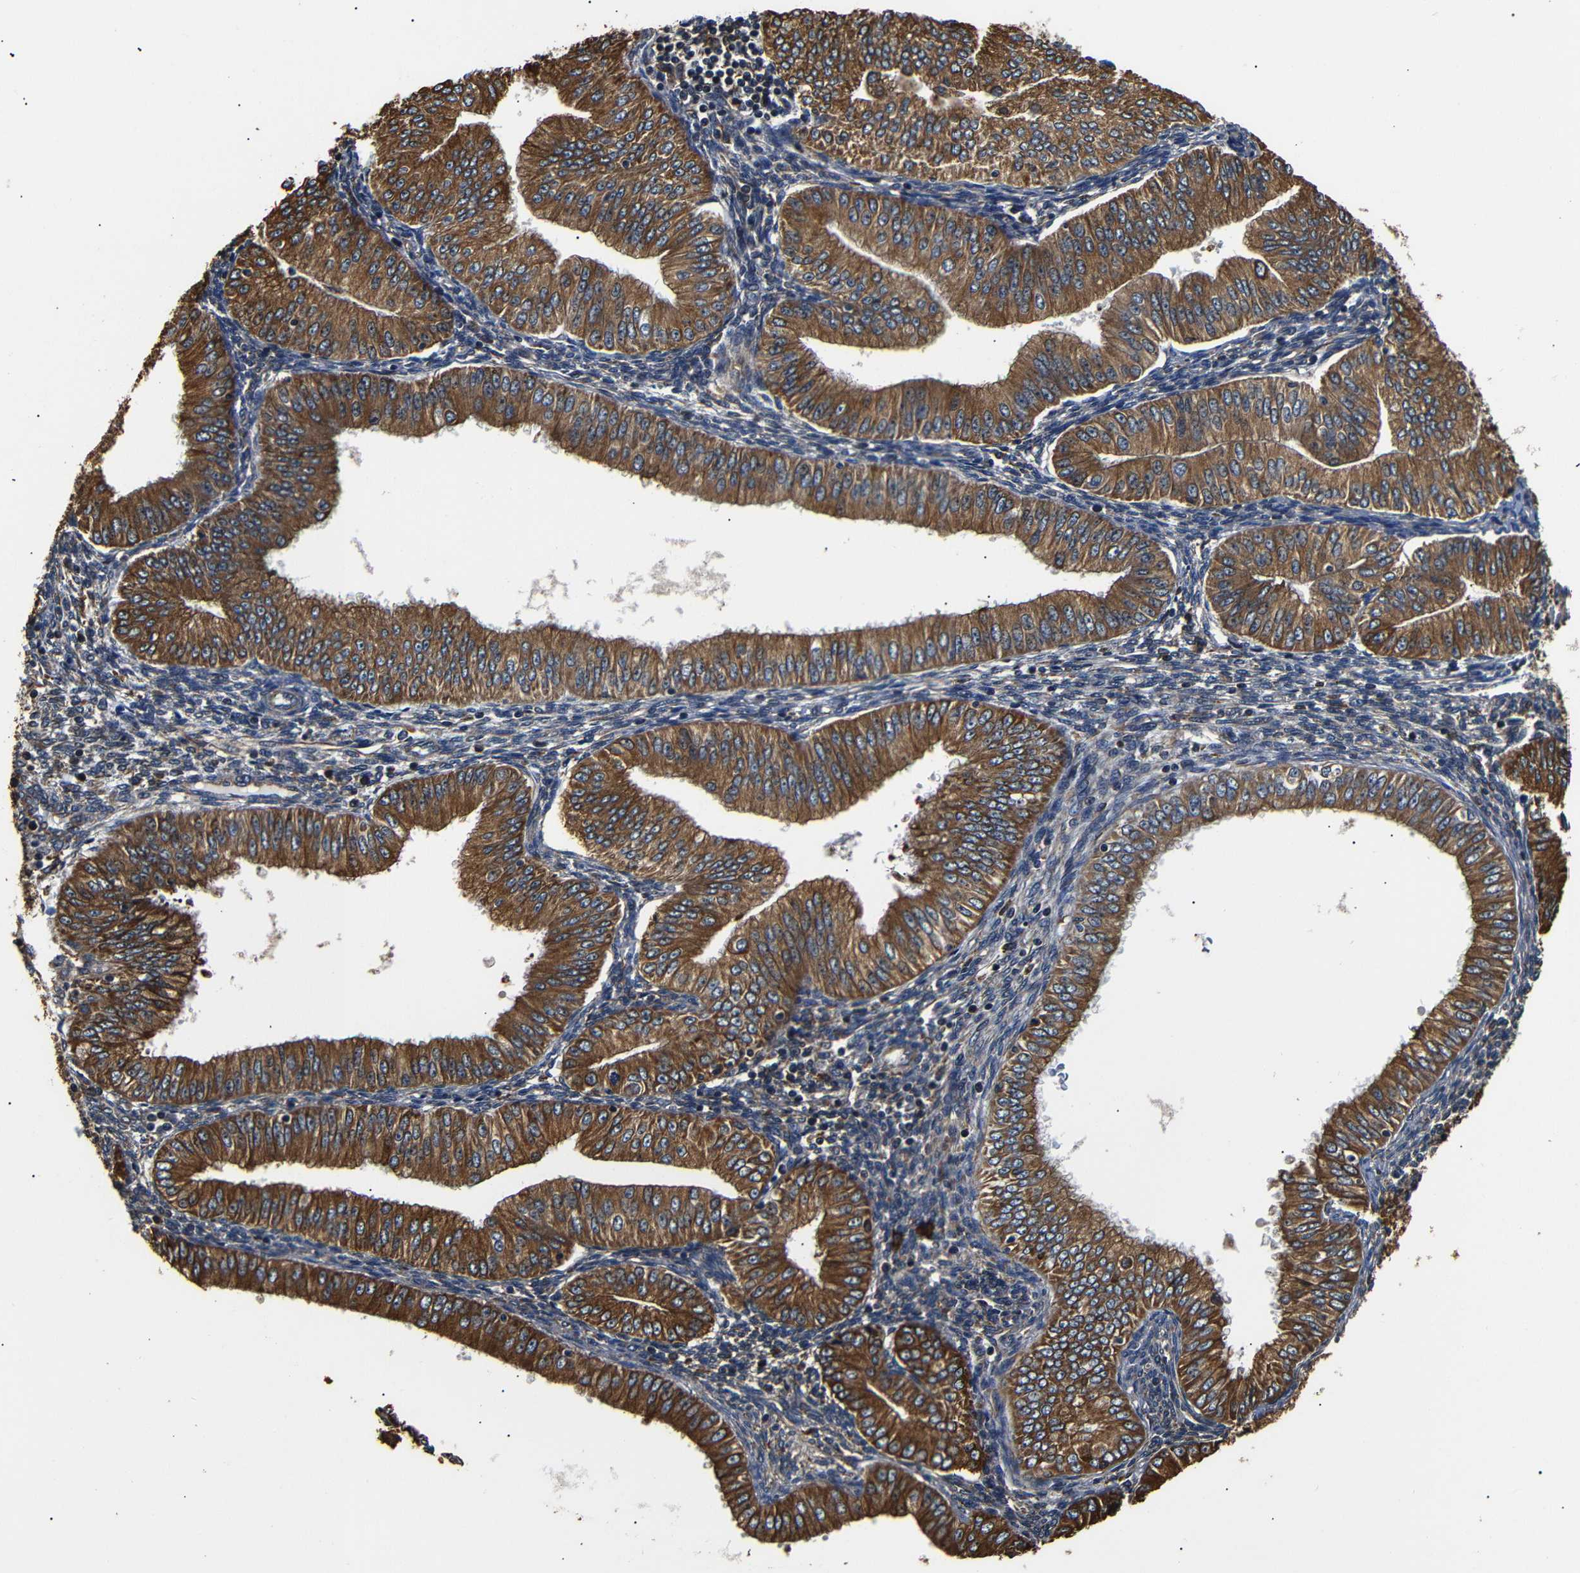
{"staining": {"intensity": "moderate", "quantity": ">75%", "location": "cytoplasmic/membranous"}, "tissue": "endometrial cancer", "cell_type": "Tumor cells", "image_type": "cancer", "snomed": [{"axis": "morphology", "description": "Normal tissue, NOS"}, {"axis": "morphology", "description": "Adenocarcinoma, NOS"}, {"axis": "topography", "description": "Endometrium"}], "caption": "This micrograph reveals endometrial cancer (adenocarcinoma) stained with immunohistochemistry (IHC) to label a protein in brown. The cytoplasmic/membranous of tumor cells show moderate positivity for the protein. Nuclei are counter-stained blue.", "gene": "HHIP", "patient": {"sex": "female", "age": 53}}